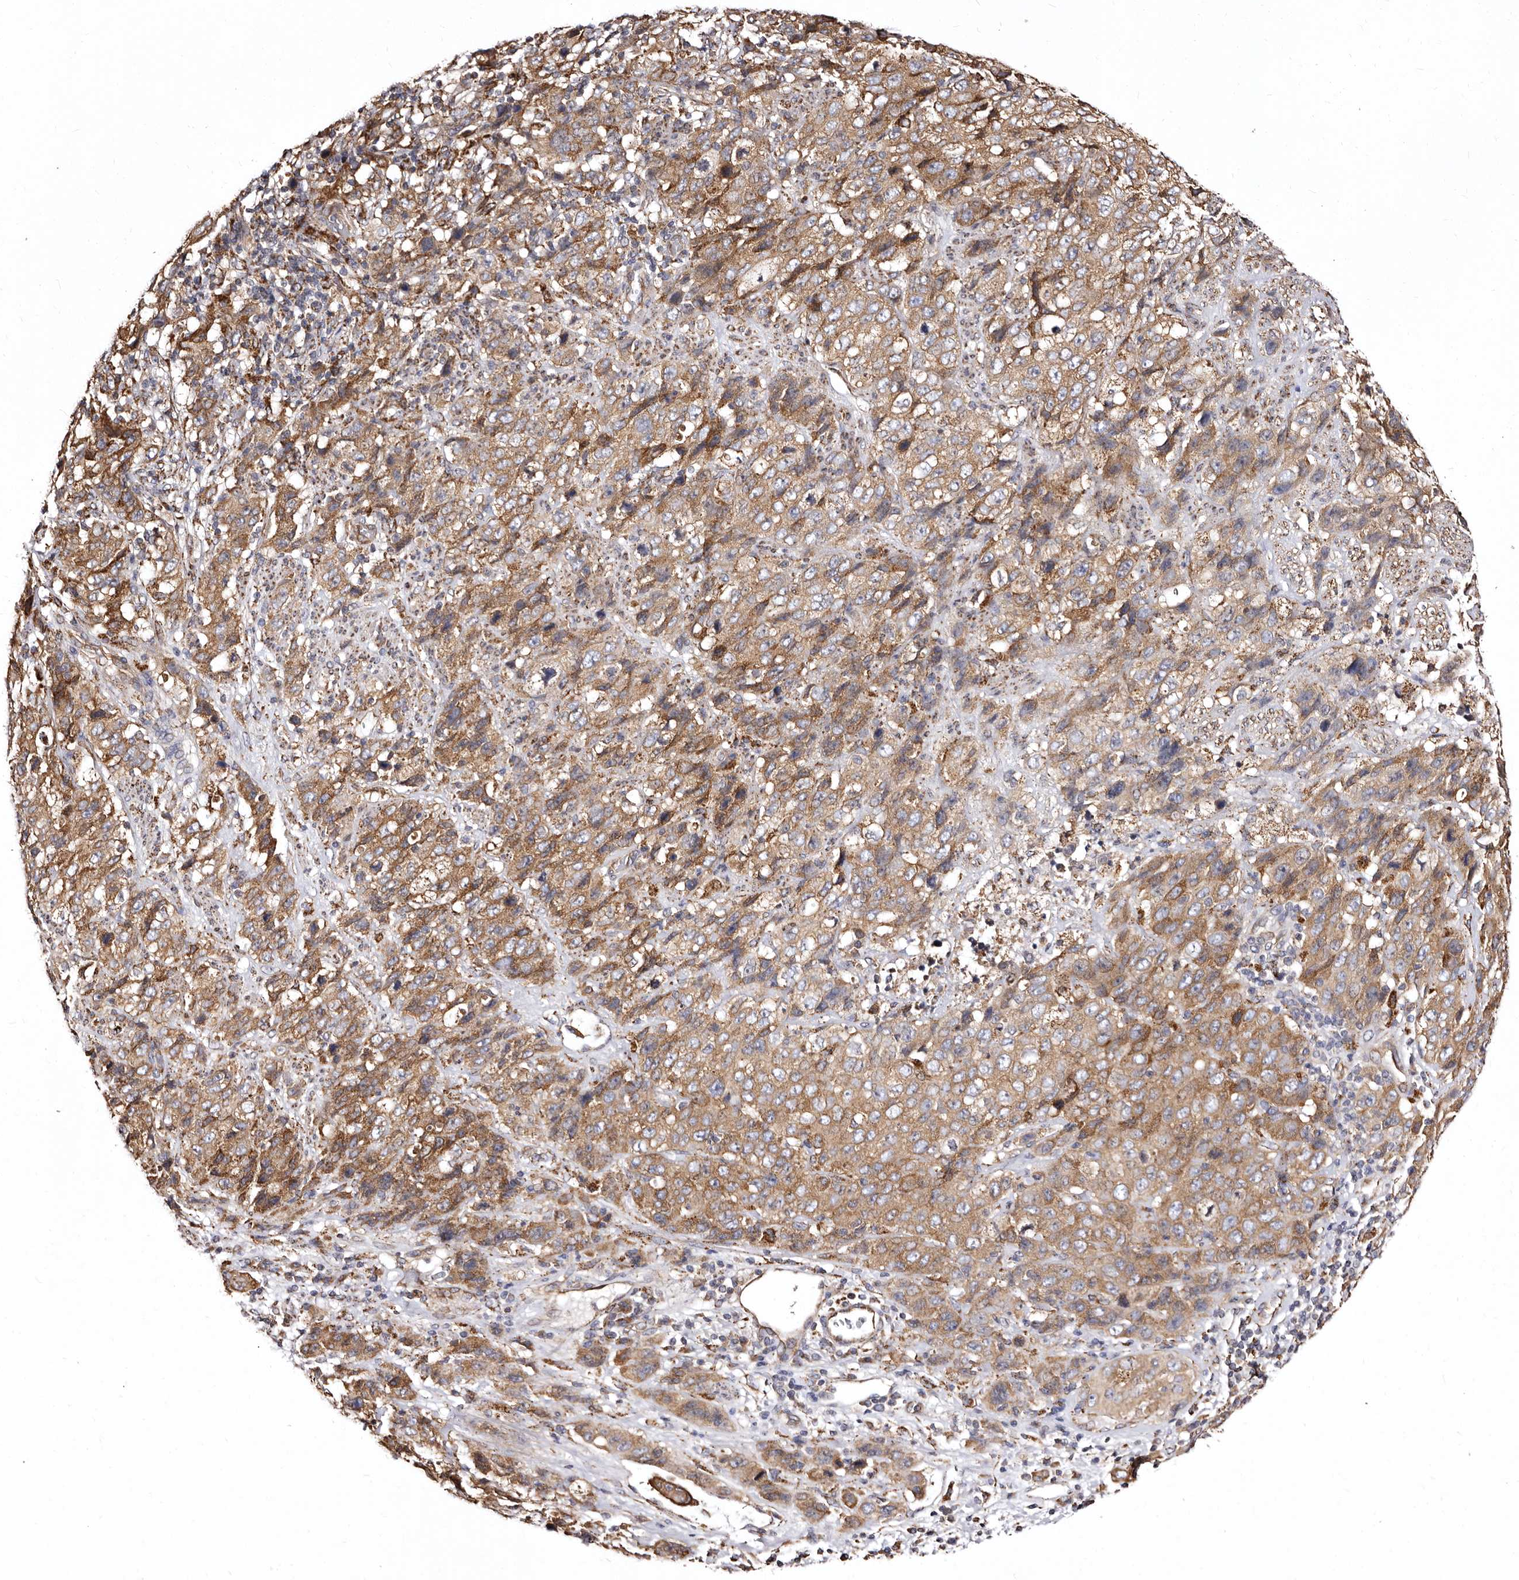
{"staining": {"intensity": "moderate", "quantity": ">75%", "location": "cytoplasmic/membranous"}, "tissue": "stomach cancer", "cell_type": "Tumor cells", "image_type": "cancer", "snomed": [{"axis": "morphology", "description": "Adenocarcinoma, NOS"}, {"axis": "topography", "description": "Stomach"}], "caption": "Immunohistochemical staining of stomach adenocarcinoma demonstrates medium levels of moderate cytoplasmic/membranous protein staining in about >75% of tumor cells.", "gene": "LUZP1", "patient": {"sex": "male", "age": 48}}